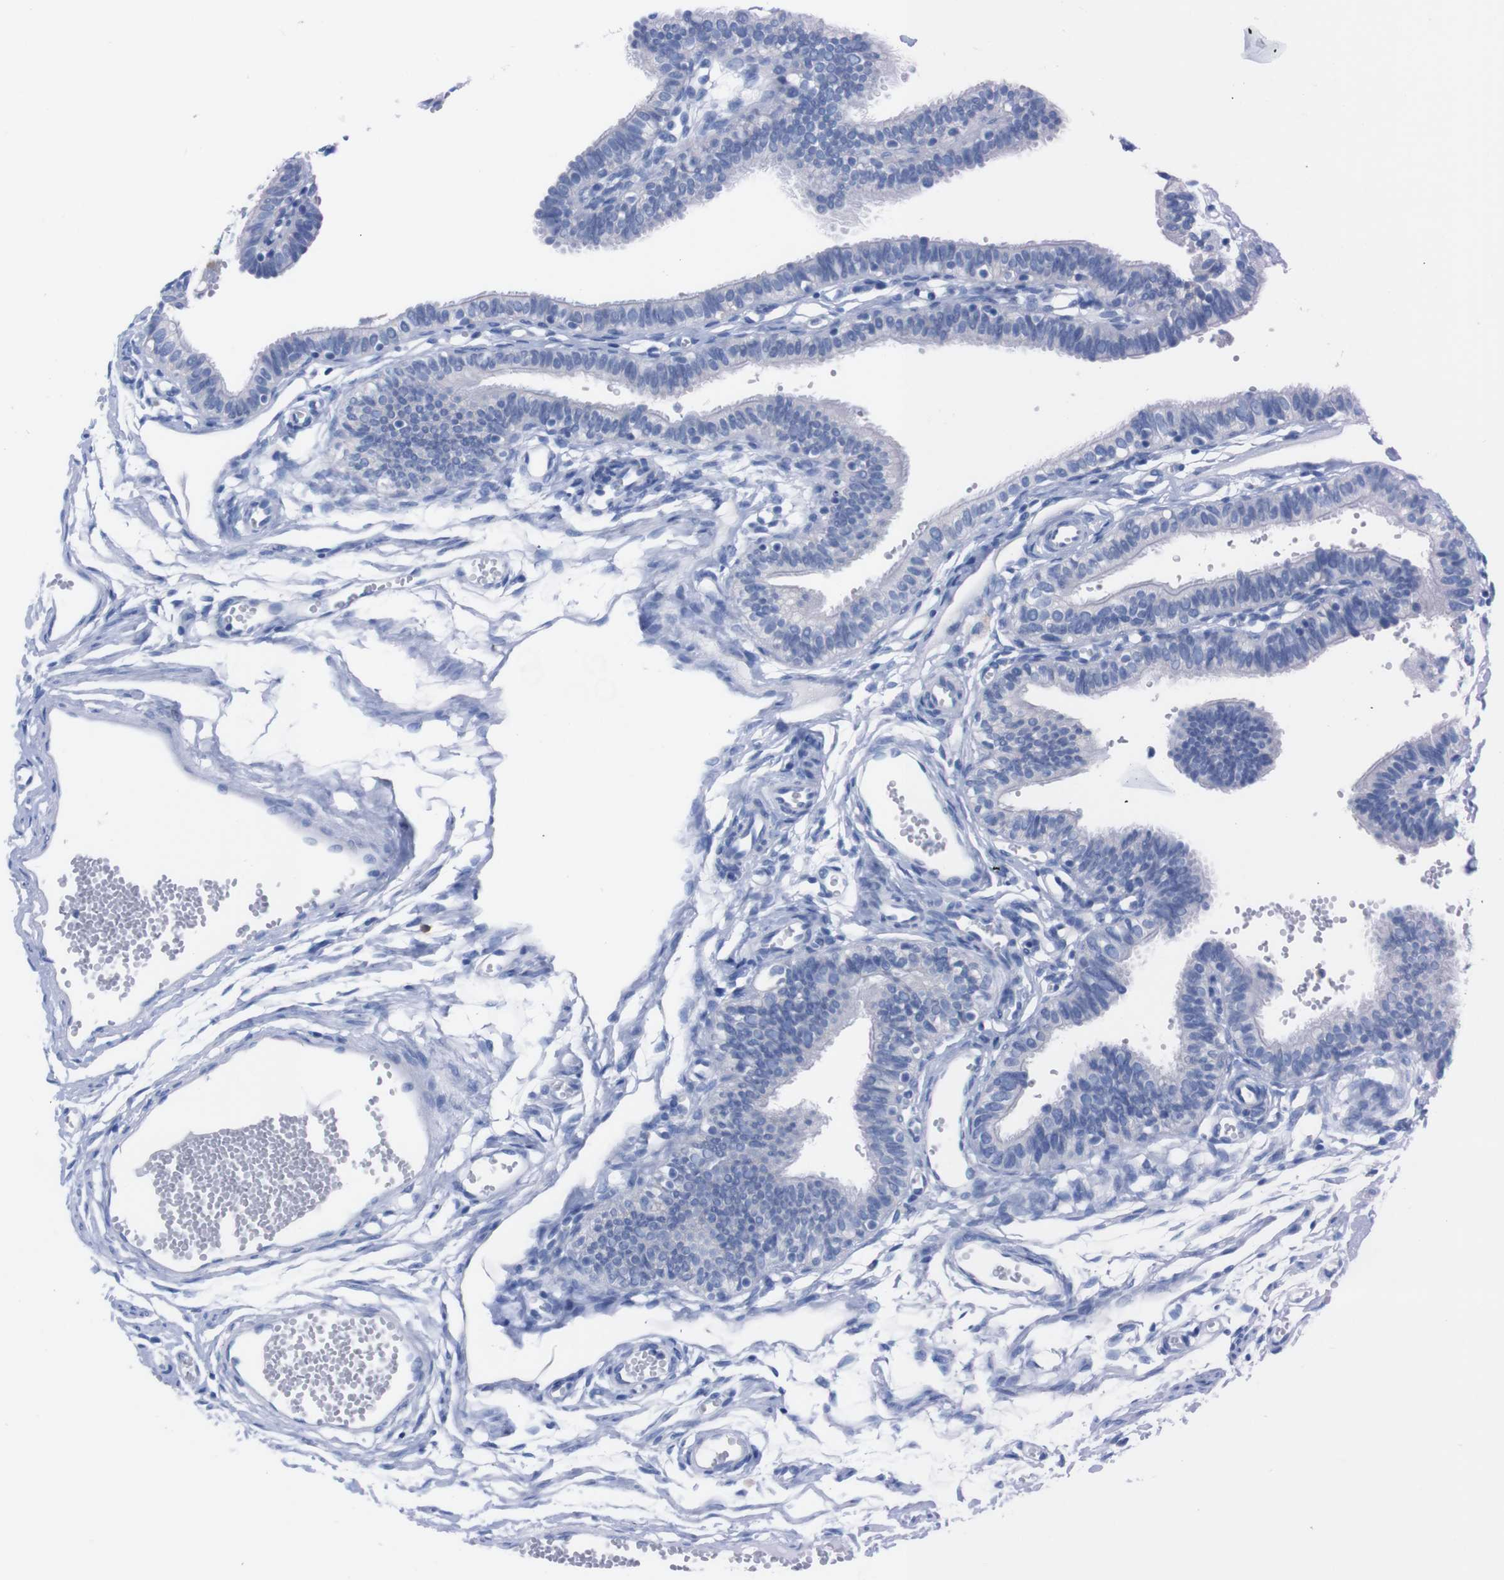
{"staining": {"intensity": "negative", "quantity": "none", "location": "none"}, "tissue": "fallopian tube", "cell_type": "Glandular cells", "image_type": "normal", "snomed": [{"axis": "morphology", "description": "Normal tissue, NOS"}, {"axis": "topography", "description": "Fallopian tube"}, {"axis": "topography", "description": "Placenta"}], "caption": "High power microscopy histopathology image of an immunohistochemistry image of unremarkable fallopian tube, revealing no significant positivity in glandular cells. (DAB immunohistochemistry, high magnification).", "gene": "TMEM243", "patient": {"sex": "female", "age": 34}}